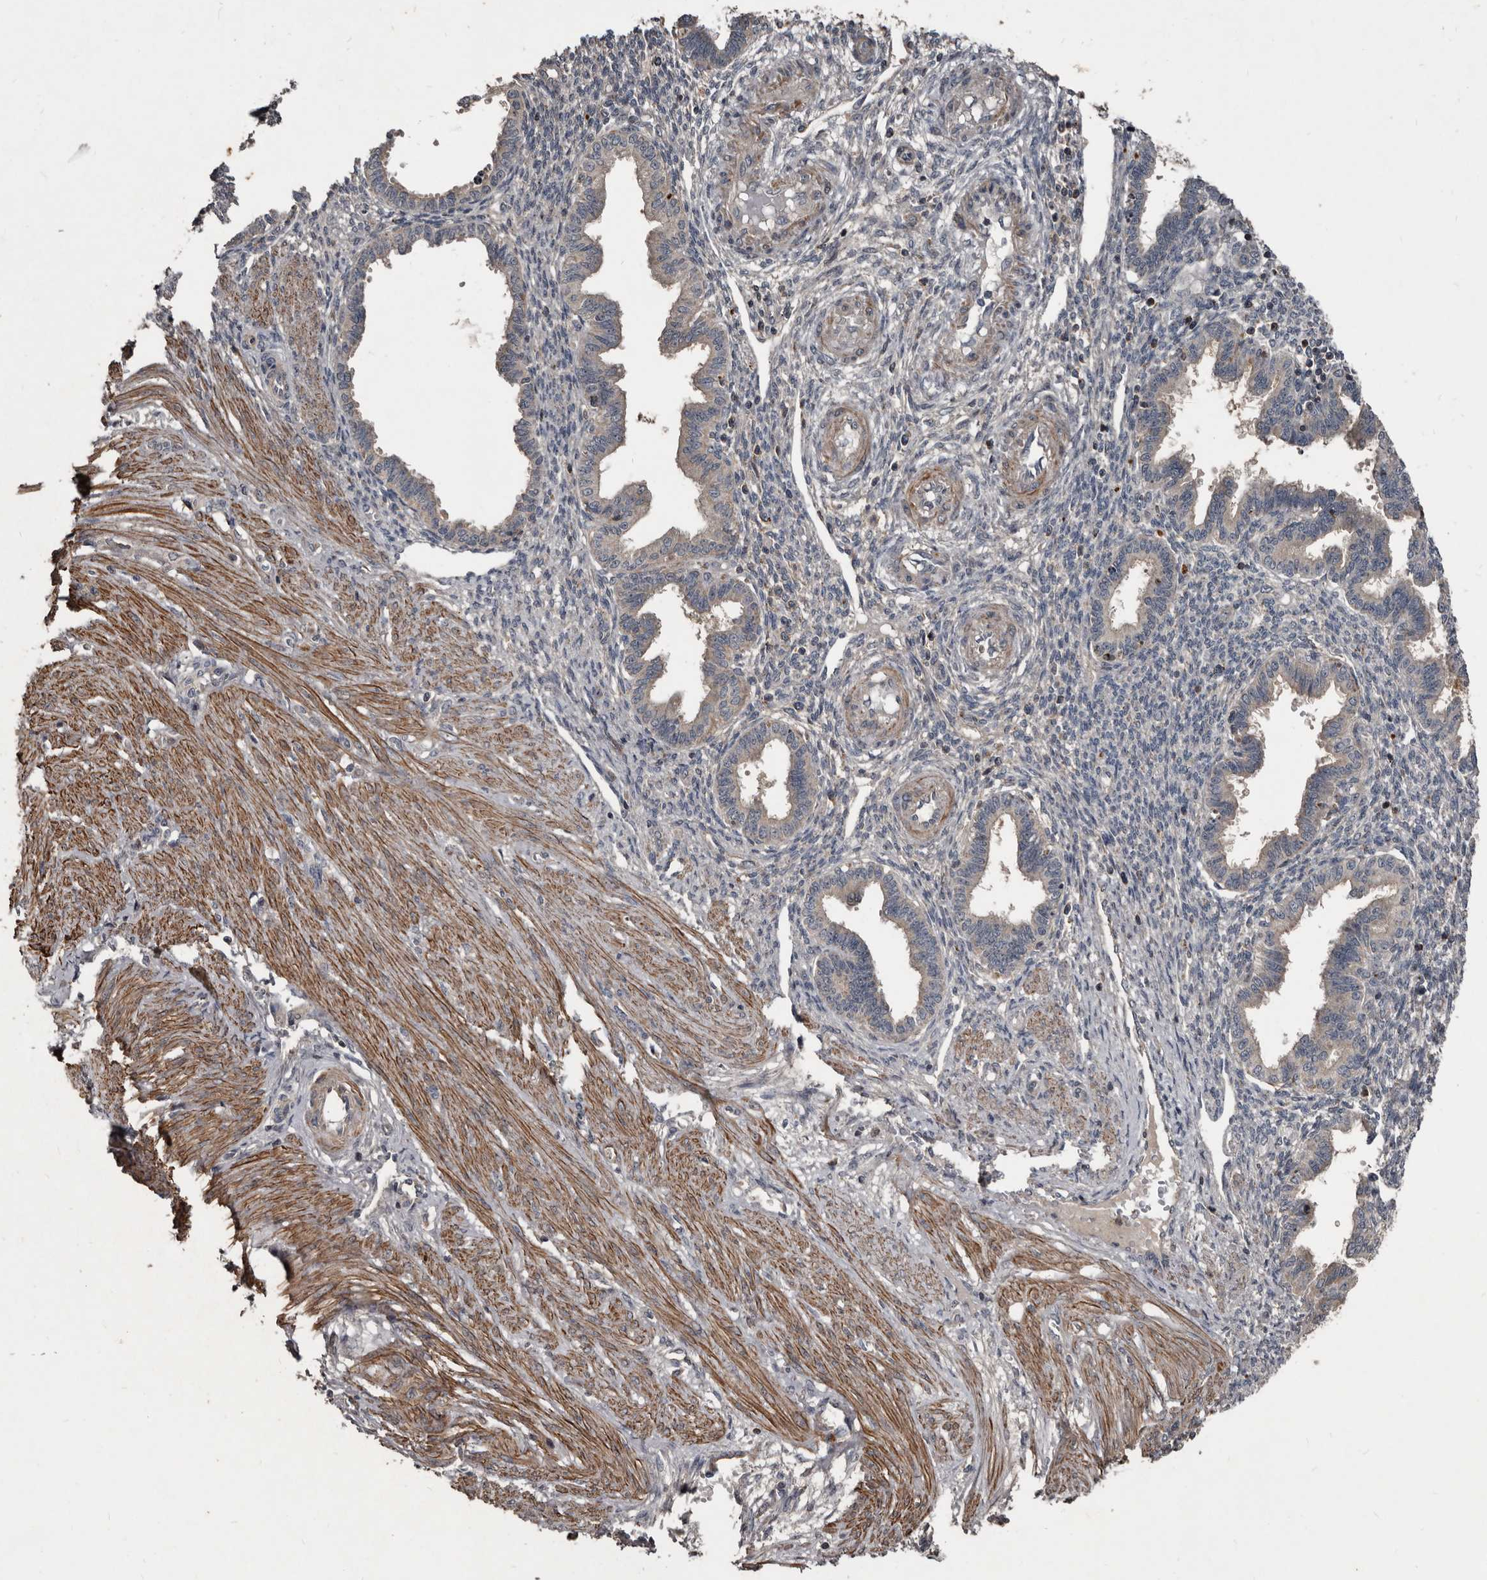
{"staining": {"intensity": "negative", "quantity": "none", "location": "none"}, "tissue": "endometrium", "cell_type": "Cells in endometrial stroma", "image_type": "normal", "snomed": [{"axis": "morphology", "description": "Normal tissue, NOS"}, {"axis": "topography", "description": "Endometrium"}], "caption": "The image shows no significant expression in cells in endometrial stroma of endometrium. (DAB immunohistochemistry with hematoxylin counter stain).", "gene": "GREB1", "patient": {"sex": "female", "age": 33}}